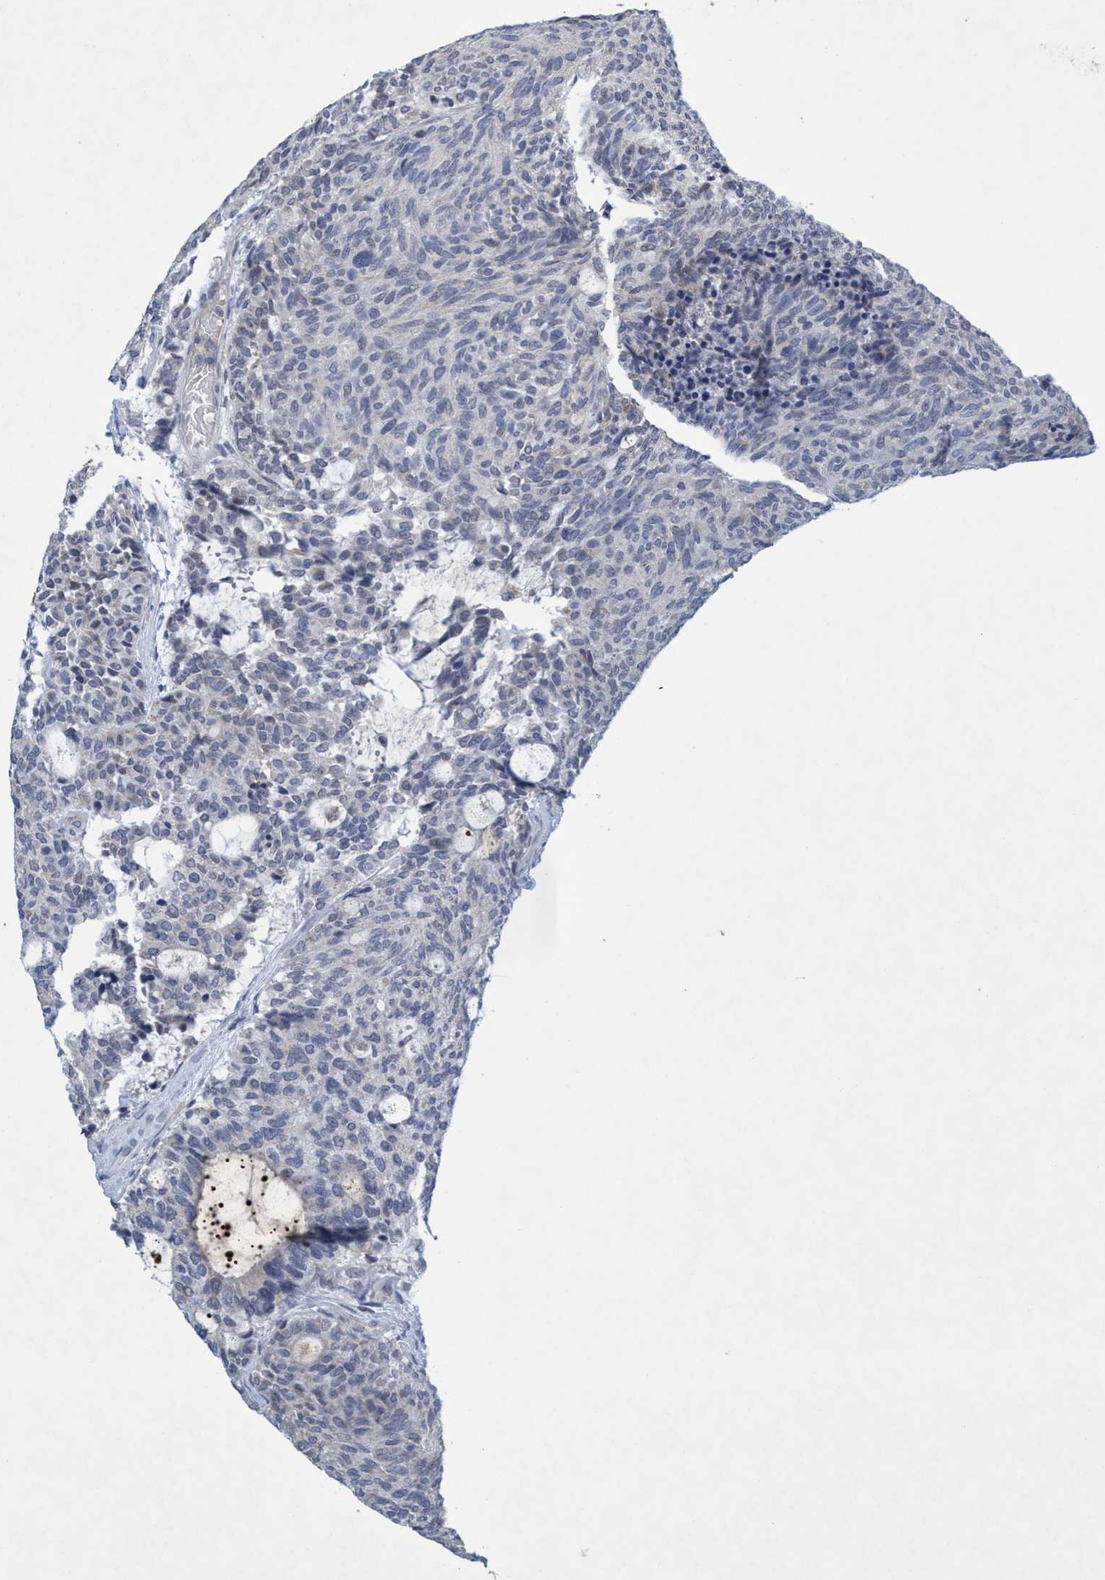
{"staining": {"intensity": "weak", "quantity": "<25%", "location": "cytoplasmic/membranous"}, "tissue": "carcinoid", "cell_type": "Tumor cells", "image_type": "cancer", "snomed": [{"axis": "morphology", "description": "Carcinoid, malignant, NOS"}, {"axis": "topography", "description": "Pancreas"}], "caption": "This image is of malignant carcinoid stained with immunohistochemistry to label a protein in brown with the nuclei are counter-stained blue. There is no expression in tumor cells.", "gene": "RNF208", "patient": {"sex": "female", "age": 54}}